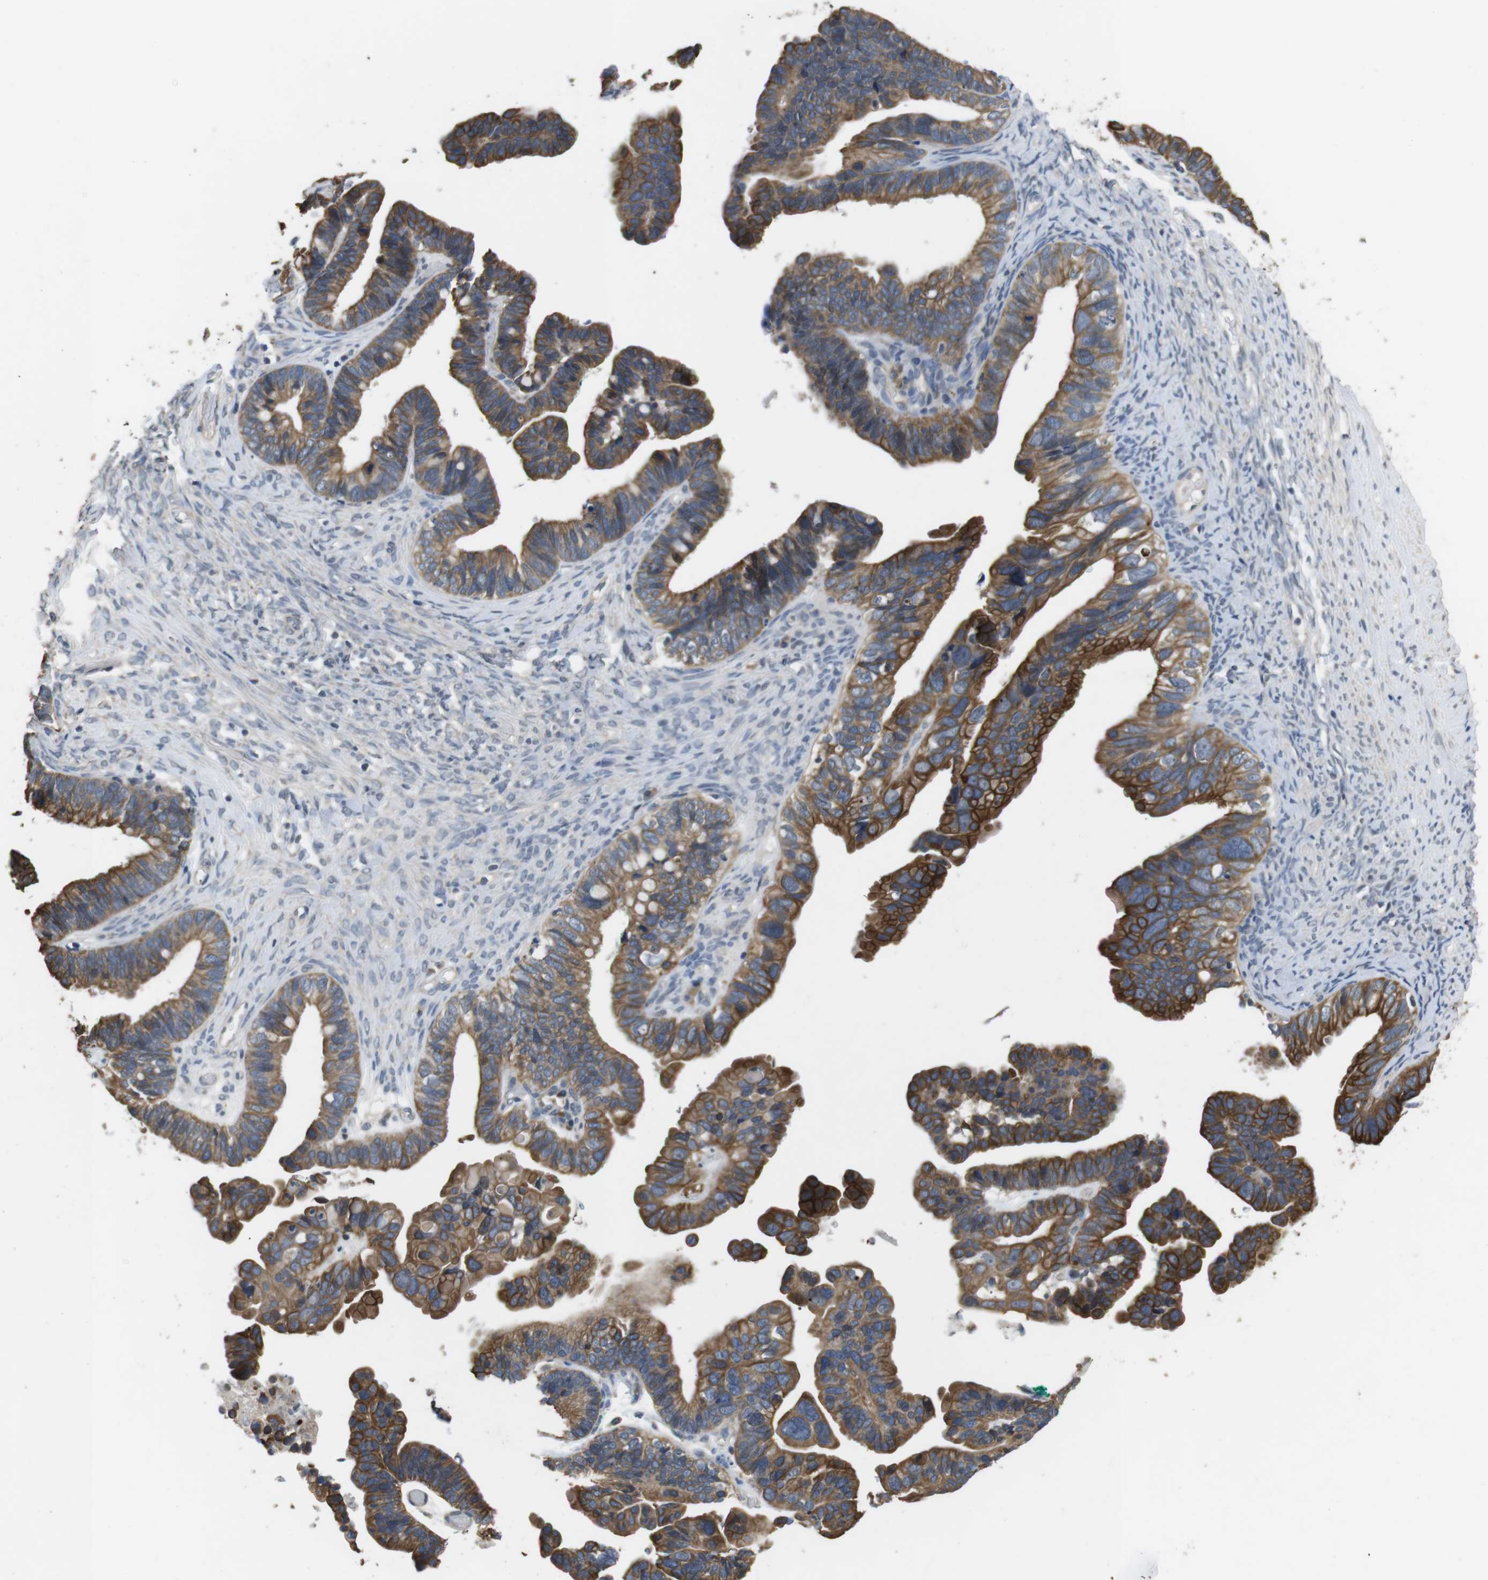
{"staining": {"intensity": "moderate", "quantity": ">75%", "location": "cytoplasmic/membranous"}, "tissue": "ovarian cancer", "cell_type": "Tumor cells", "image_type": "cancer", "snomed": [{"axis": "morphology", "description": "Cystadenocarcinoma, serous, NOS"}, {"axis": "topography", "description": "Ovary"}], "caption": "Ovarian serous cystadenocarcinoma was stained to show a protein in brown. There is medium levels of moderate cytoplasmic/membranous staining in about >75% of tumor cells. Nuclei are stained in blue.", "gene": "ADGRL3", "patient": {"sex": "female", "age": 56}}